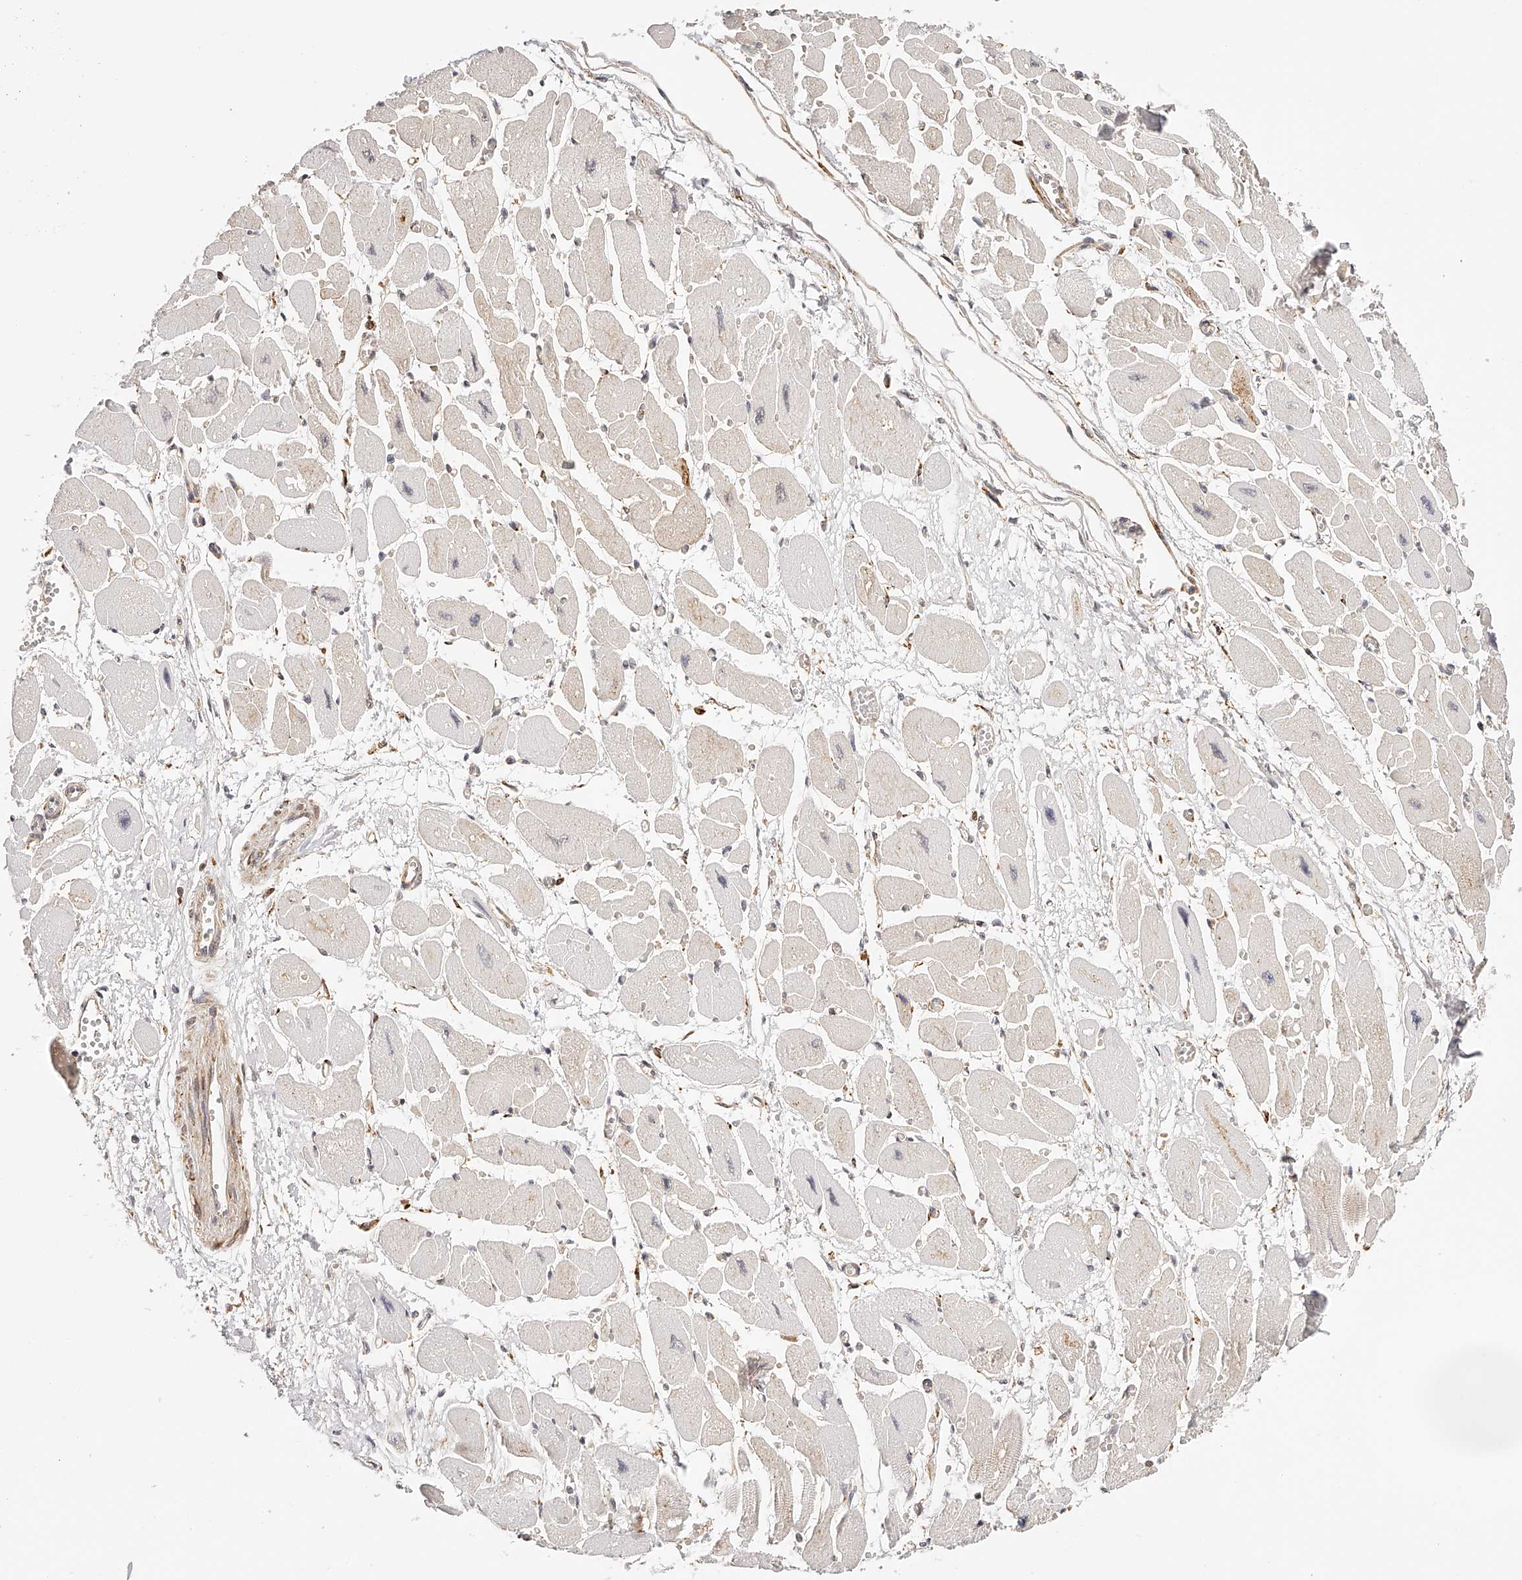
{"staining": {"intensity": "negative", "quantity": "none", "location": "none"}, "tissue": "heart muscle", "cell_type": "Cardiomyocytes", "image_type": "normal", "snomed": [{"axis": "morphology", "description": "Normal tissue, NOS"}, {"axis": "topography", "description": "Heart"}], "caption": "Image shows no significant protein positivity in cardiomyocytes of normal heart muscle. The staining is performed using DAB (3,3'-diaminobenzidine) brown chromogen with nuclei counter-stained in using hematoxylin.", "gene": "SYNC", "patient": {"sex": "female", "age": 54}}